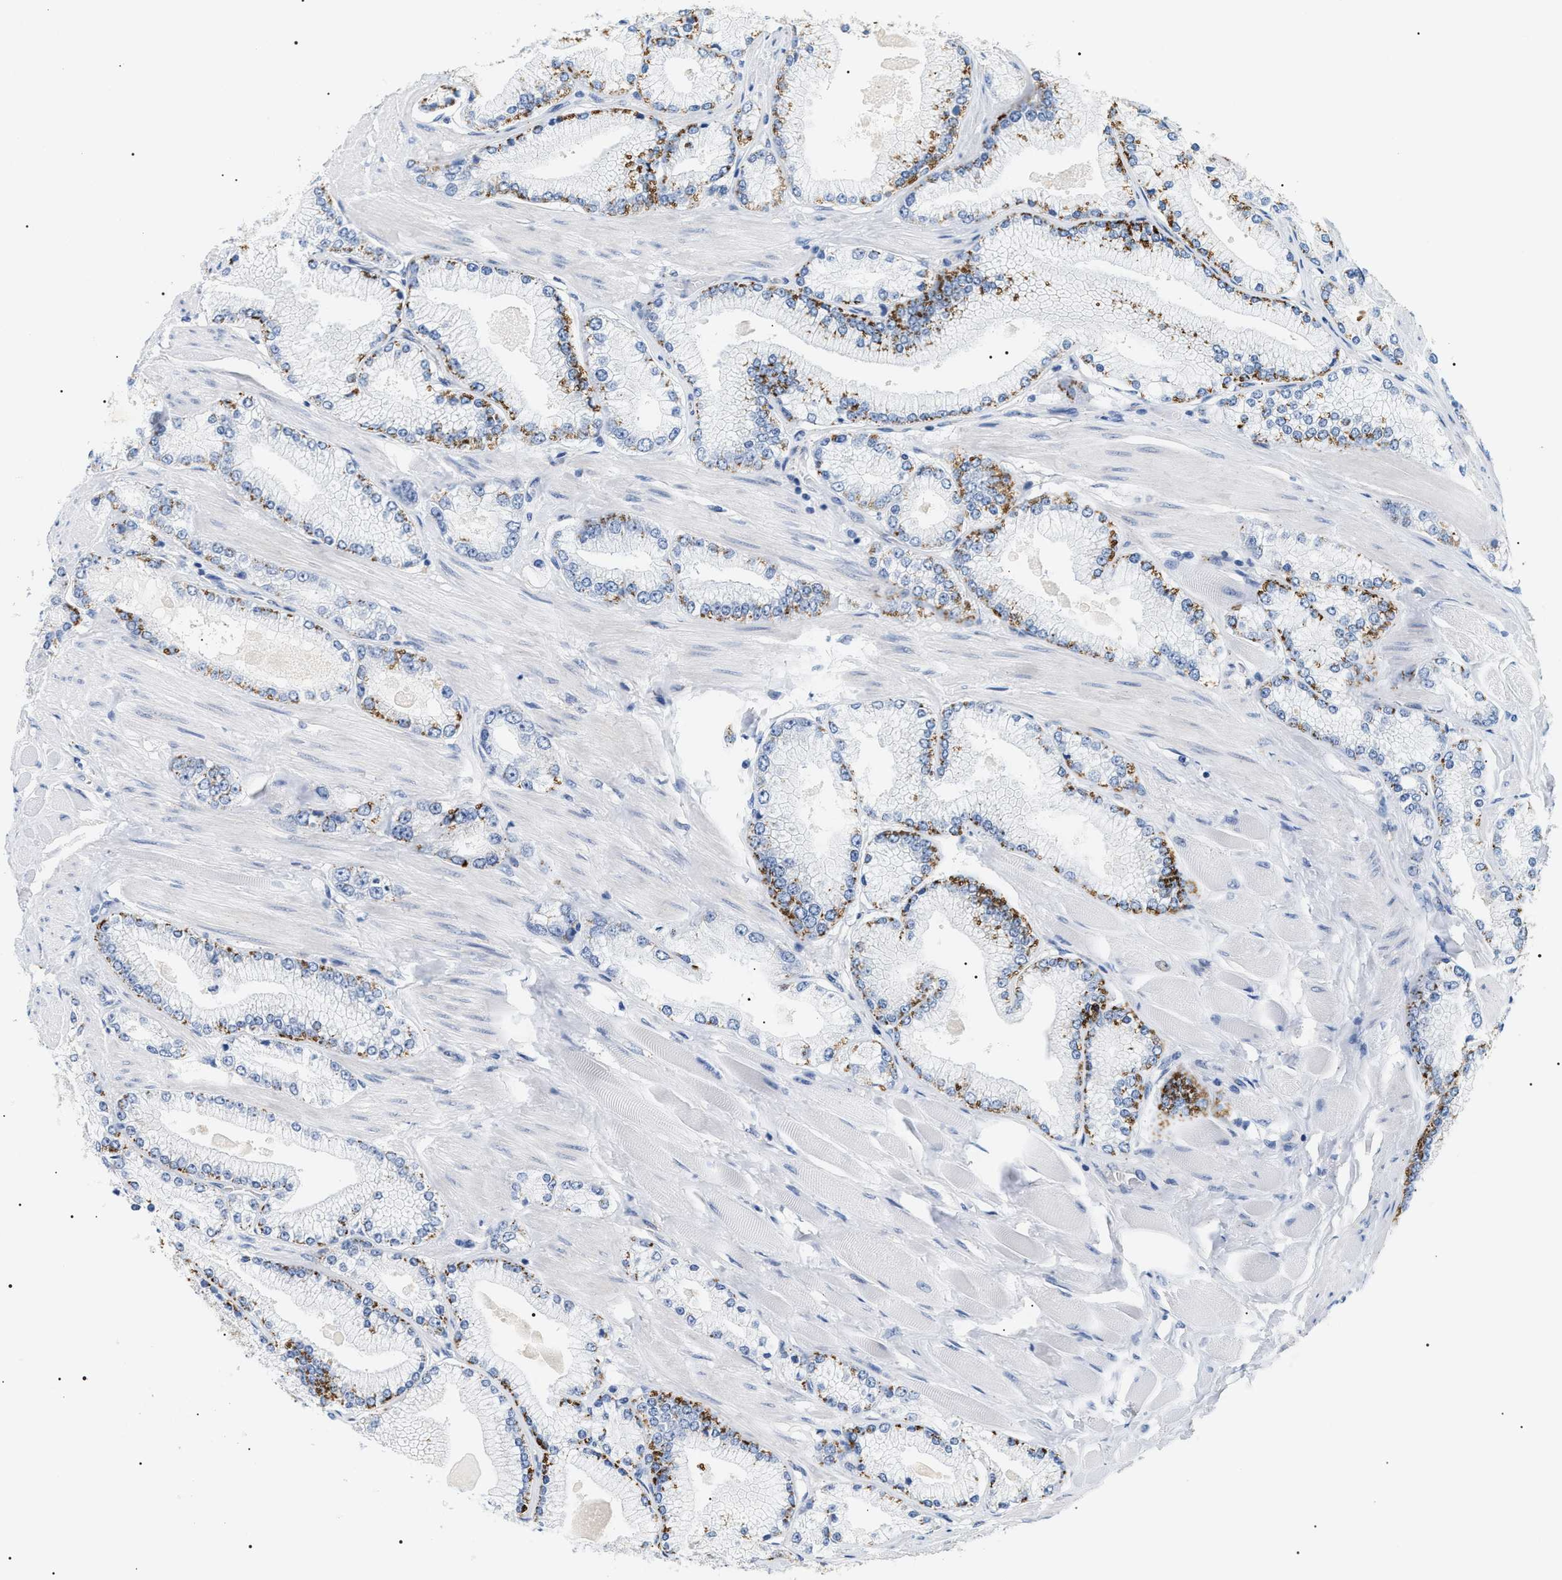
{"staining": {"intensity": "moderate", "quantity": "25%-75%", "location": "cytoplasmic/membranous"}, "tissue": "prostate cancer", "cell_type": "Tumor cells", "image_type": "cancer", "snomed": [{"axis": "morphology", "description": "Adenocarcinoma, High grade"}, {"axis": "topography", "description": "Prostate"}], "caption": "Tumor cells exhibit medium levels of moderate cytoplasmic/membranous positivity in approximately 25%-75% of cells in prostate high-grade adenocarcinoma. (brown staining indicates protein expression, while blue staining denotes nuclei).", "gene": "HSD17B11", "patient": {"sex": "male", "age": 50}}